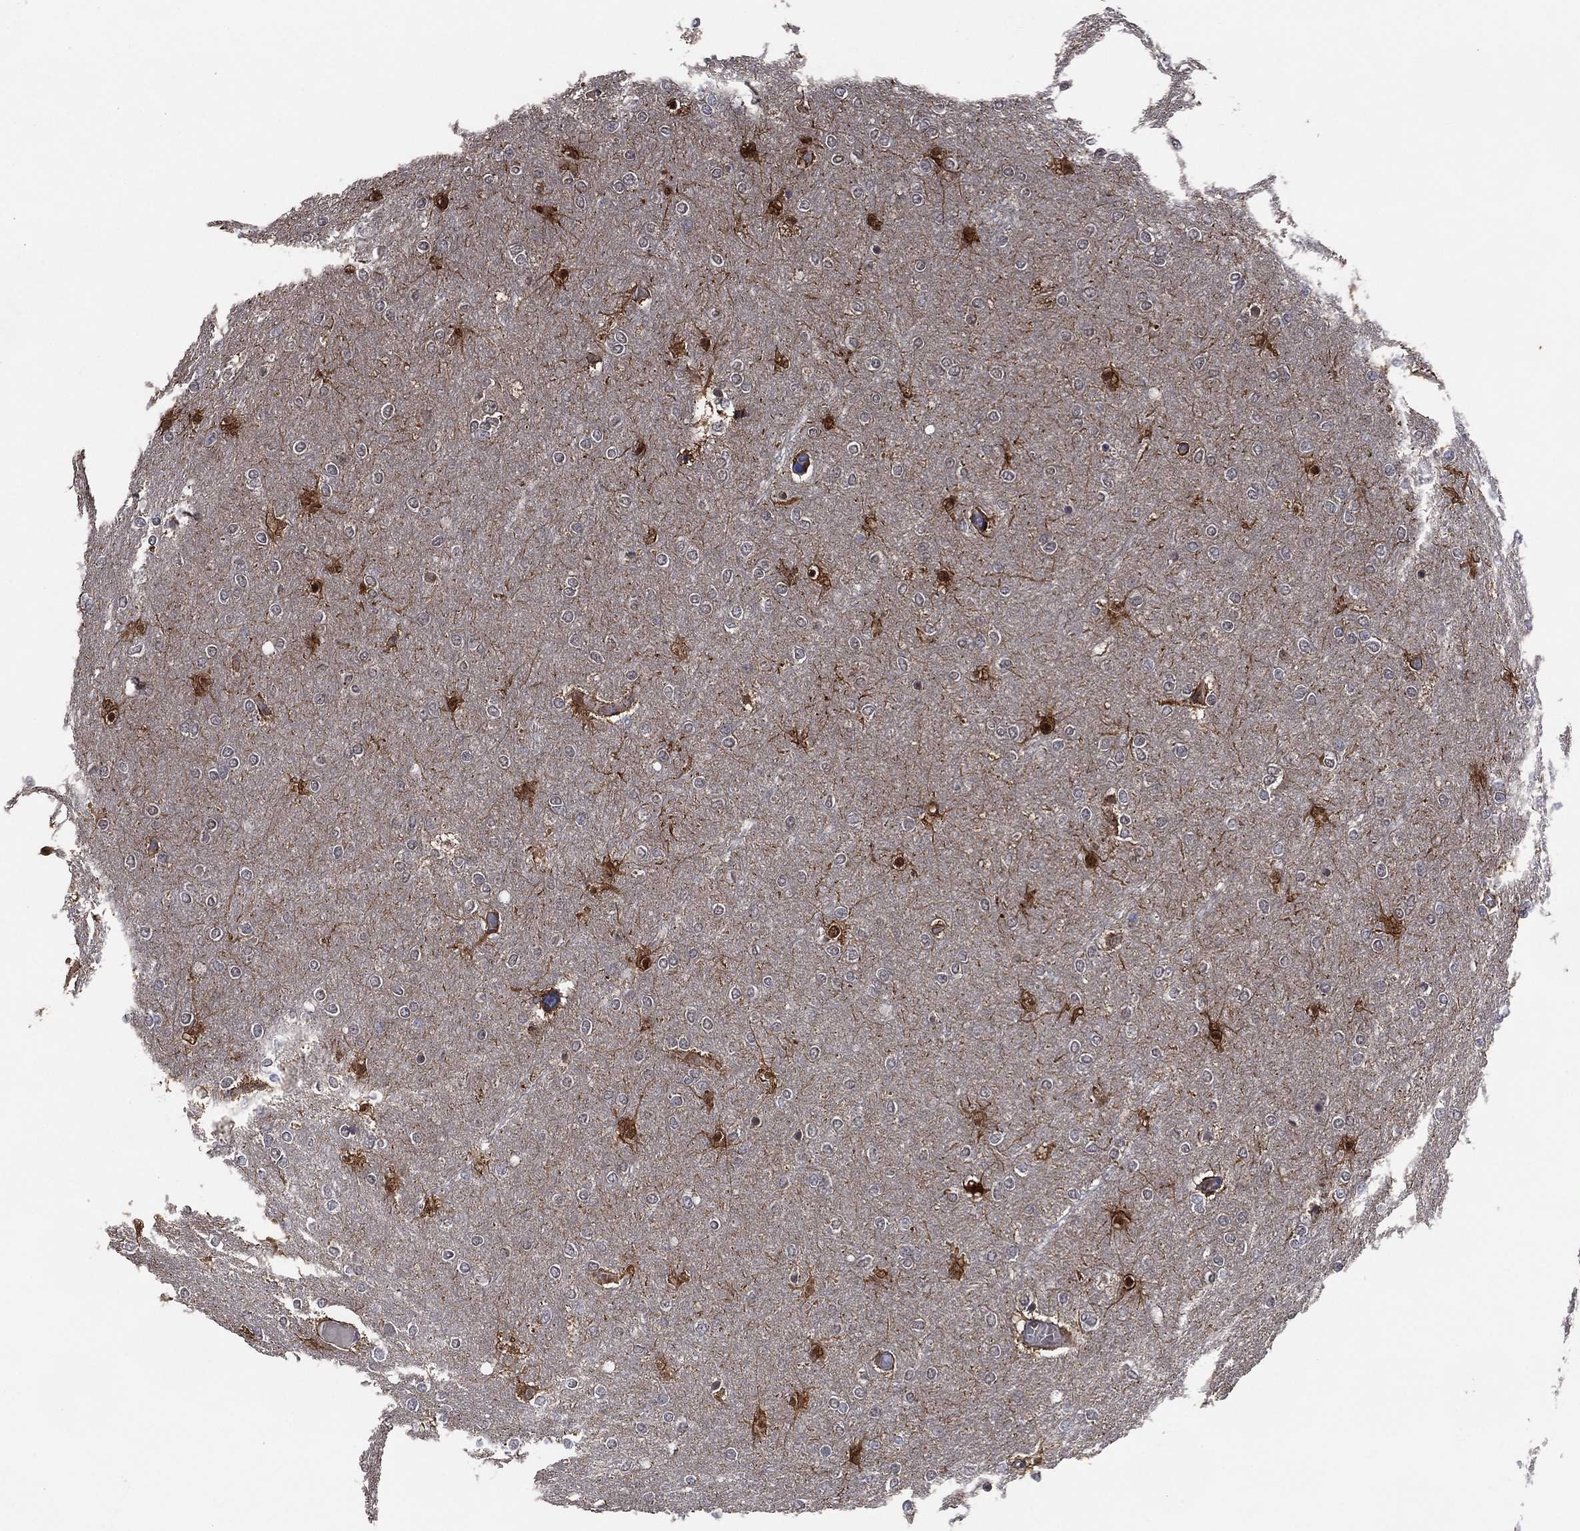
{"staining": {"intensity": "negative", "quantity": "none", "location": "none"}, "tissue": "glioma", "cell_type": "Tumor cells", "image_type": "cancer", "snomed": [{"axis": "morphology", "description": "Glioma, malignant, High grade"}, {"axis": "topography", "description": "Brain"}], "caption": "IHC image of malignant glioma (high-grade) stained for a protein (brown), which exhibits no positivity in tumor cells.", "gene": "AK1", "patient": {"sex": "female", "age": 61}}